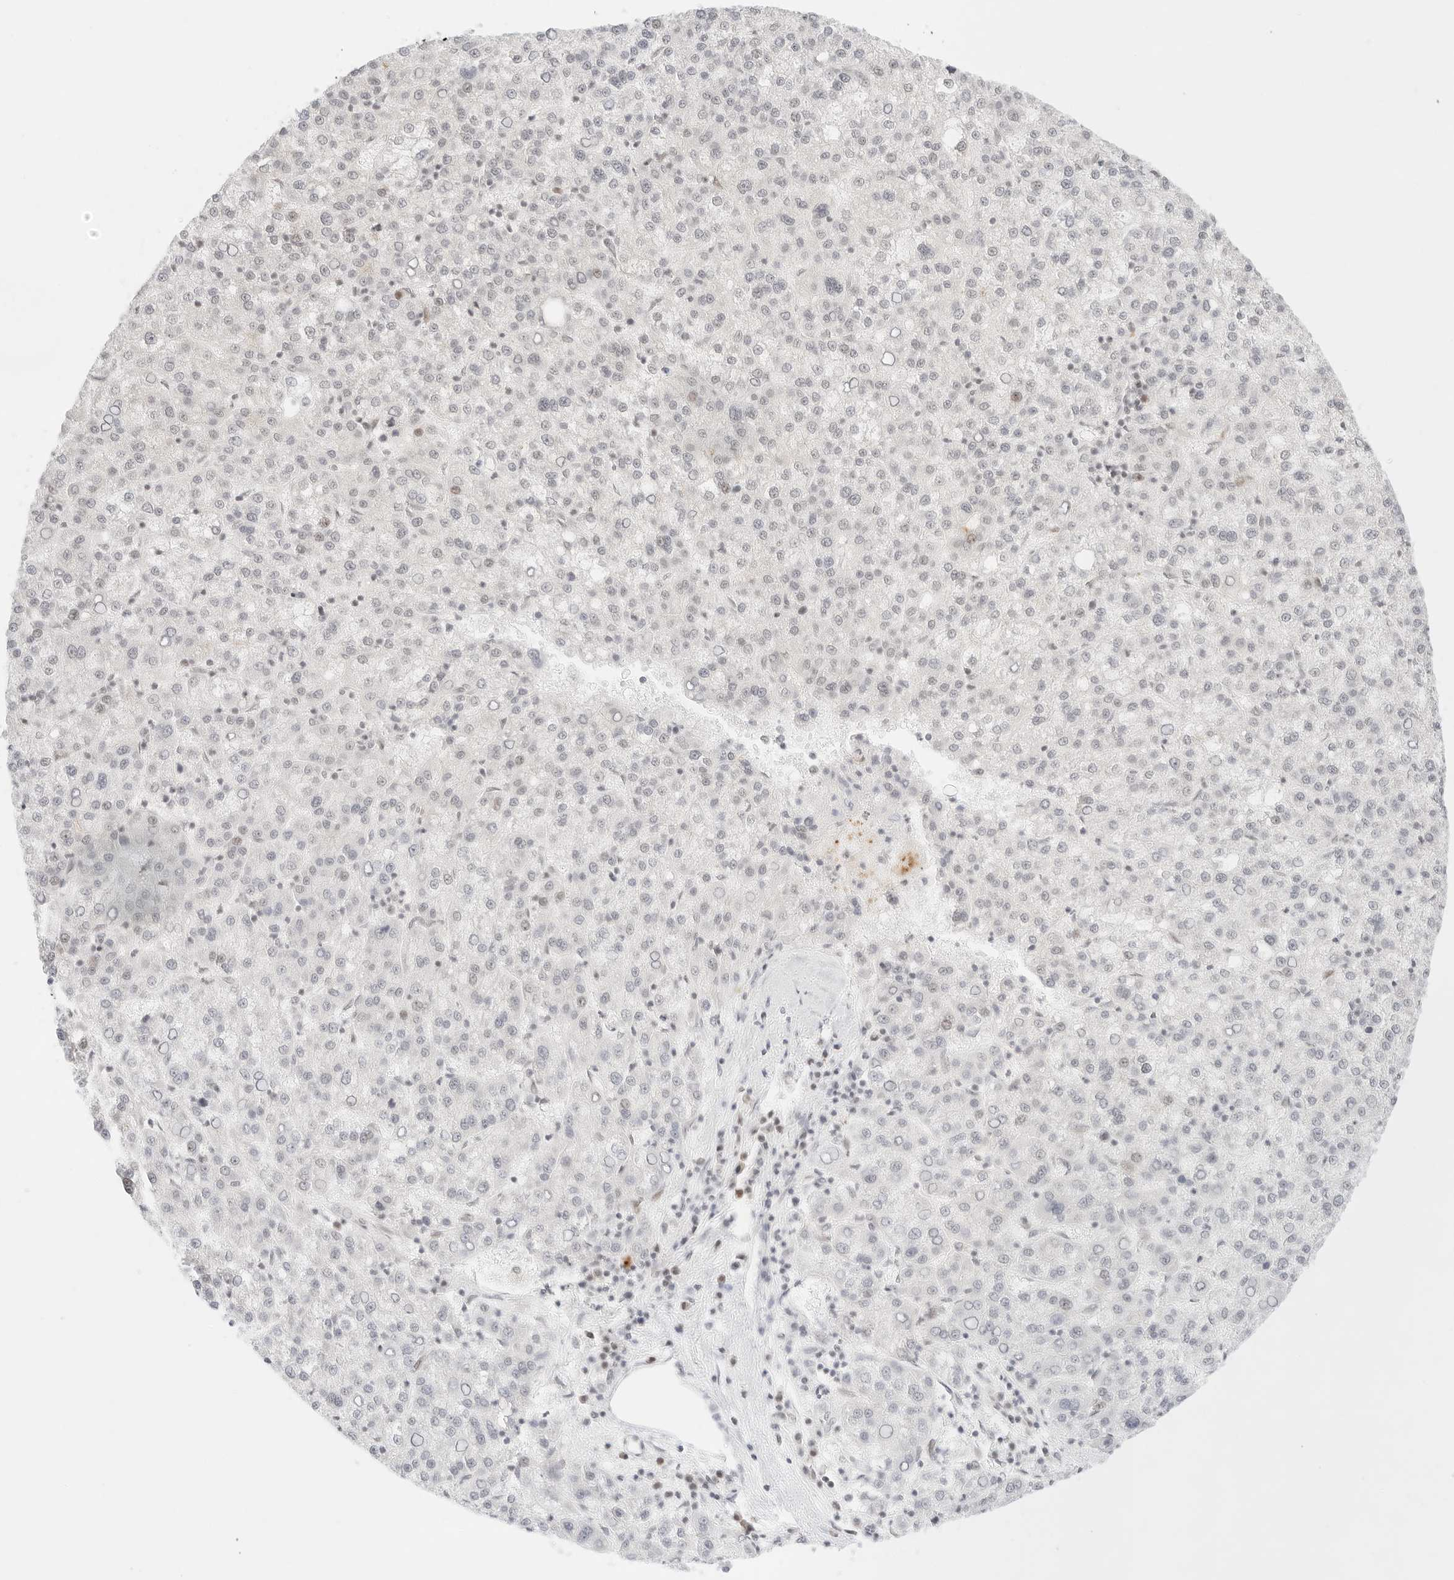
{"staining": {"intensity": "negative", "quantity": "none", "location": "none"}, "tissue": "liver cancer", "cell_type": "Tumor cells", "image_type": "cancer", "snomed": [{"axis": "morphology", "description": "Carcinoma, Hepatocellular, NOS"}, {"axis": "topography", "description": "Liver"}], "caption": "The micrograph demonstrates no staining of tumor cells in hepatocellular carcinoma (liver).", "gene": "GNAS", "patient": {"sex": "female", "age": 58}}